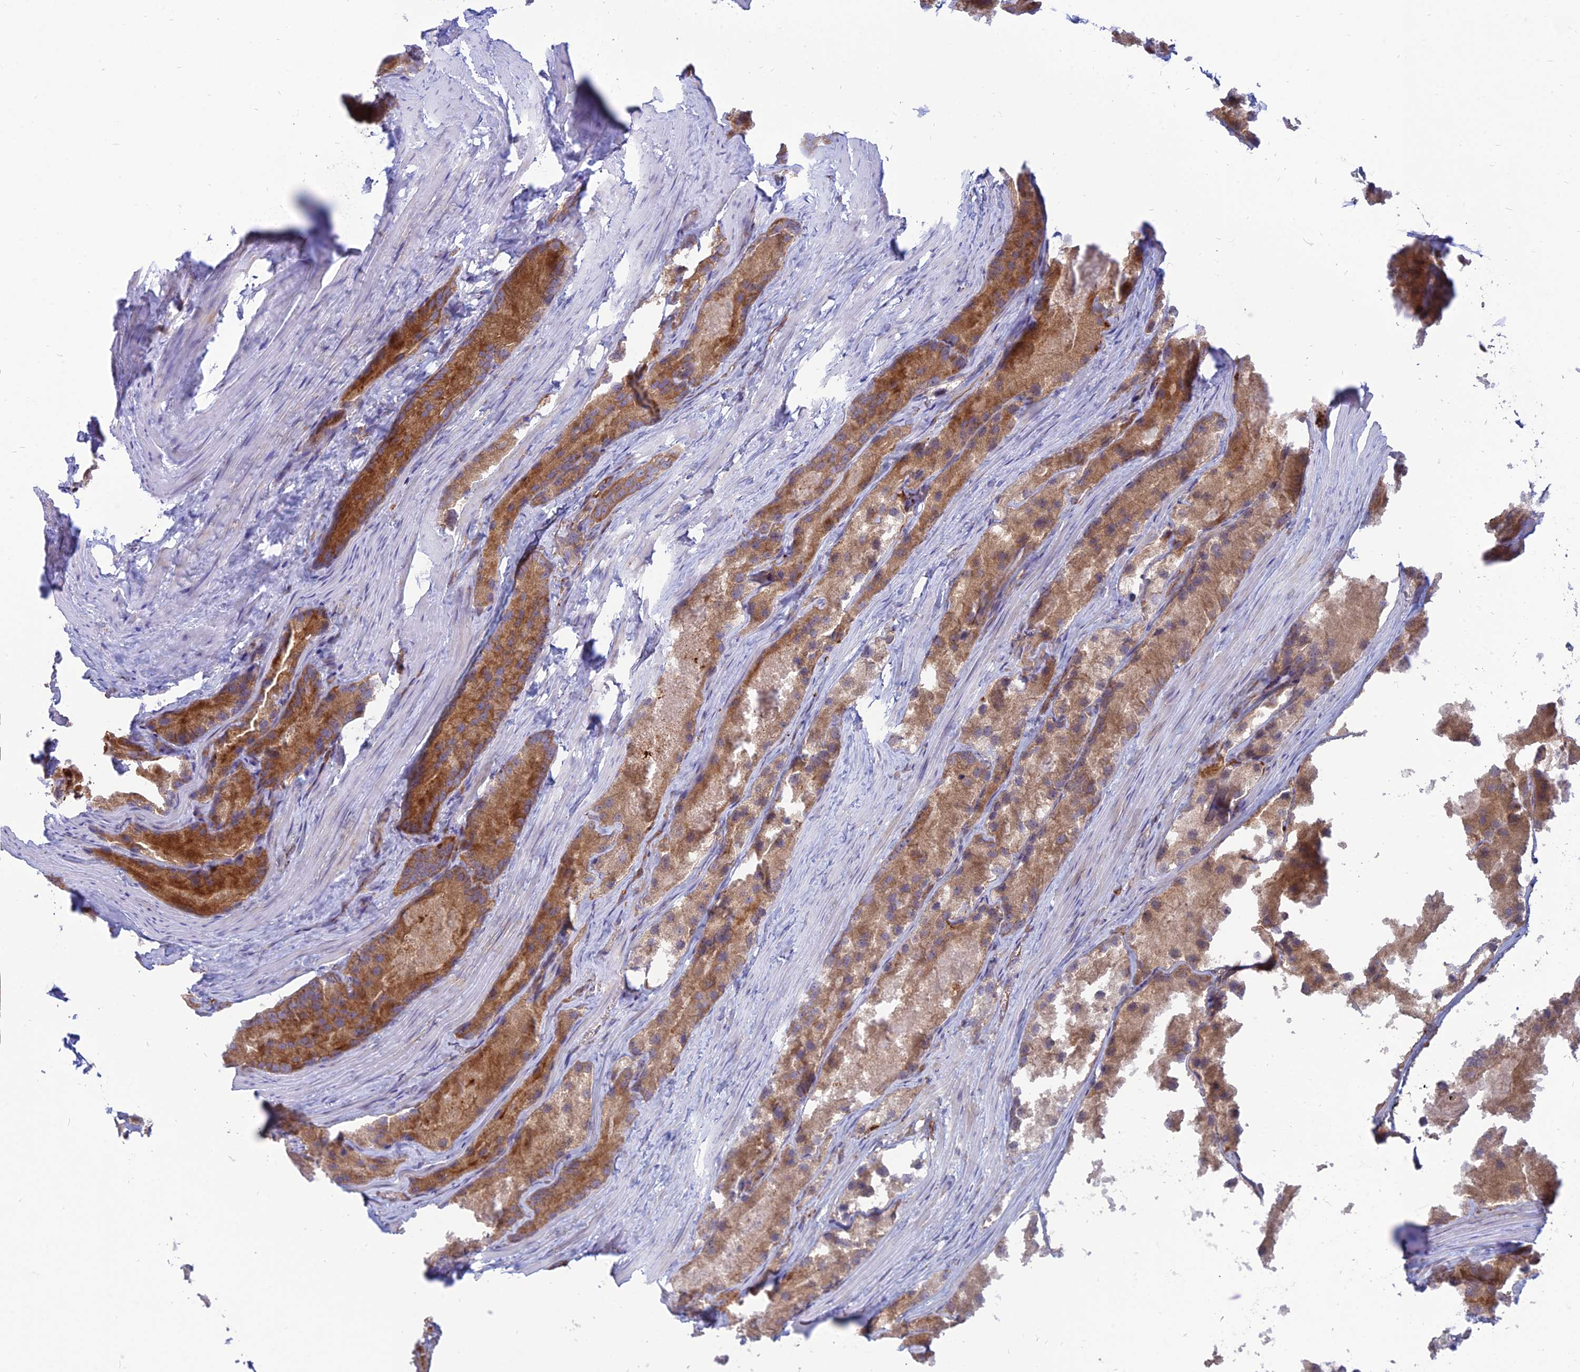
{"staining": {"intensity": "moderate", "quantity": ">75%", "location": "cytoplasmic/membranous"}, "tissue": "prostate cancer", "cell_type": "Tumor cells", "image_type": "cancer", "snomed": [{"axis": "morphology", "description": "Adenocarcinoma, Low grade"}, {"axis": "topography", "description": "Prostate"}], "caption": "A photomicrograph of prostate cancer (adenocarcinoma (low-grade)) stained for a protein exhibits moderate cytoplasmic/membranous brown staining in tumor cells.", "gene": "PHKA2", "patient": {"sex": "male", "age": 69}}